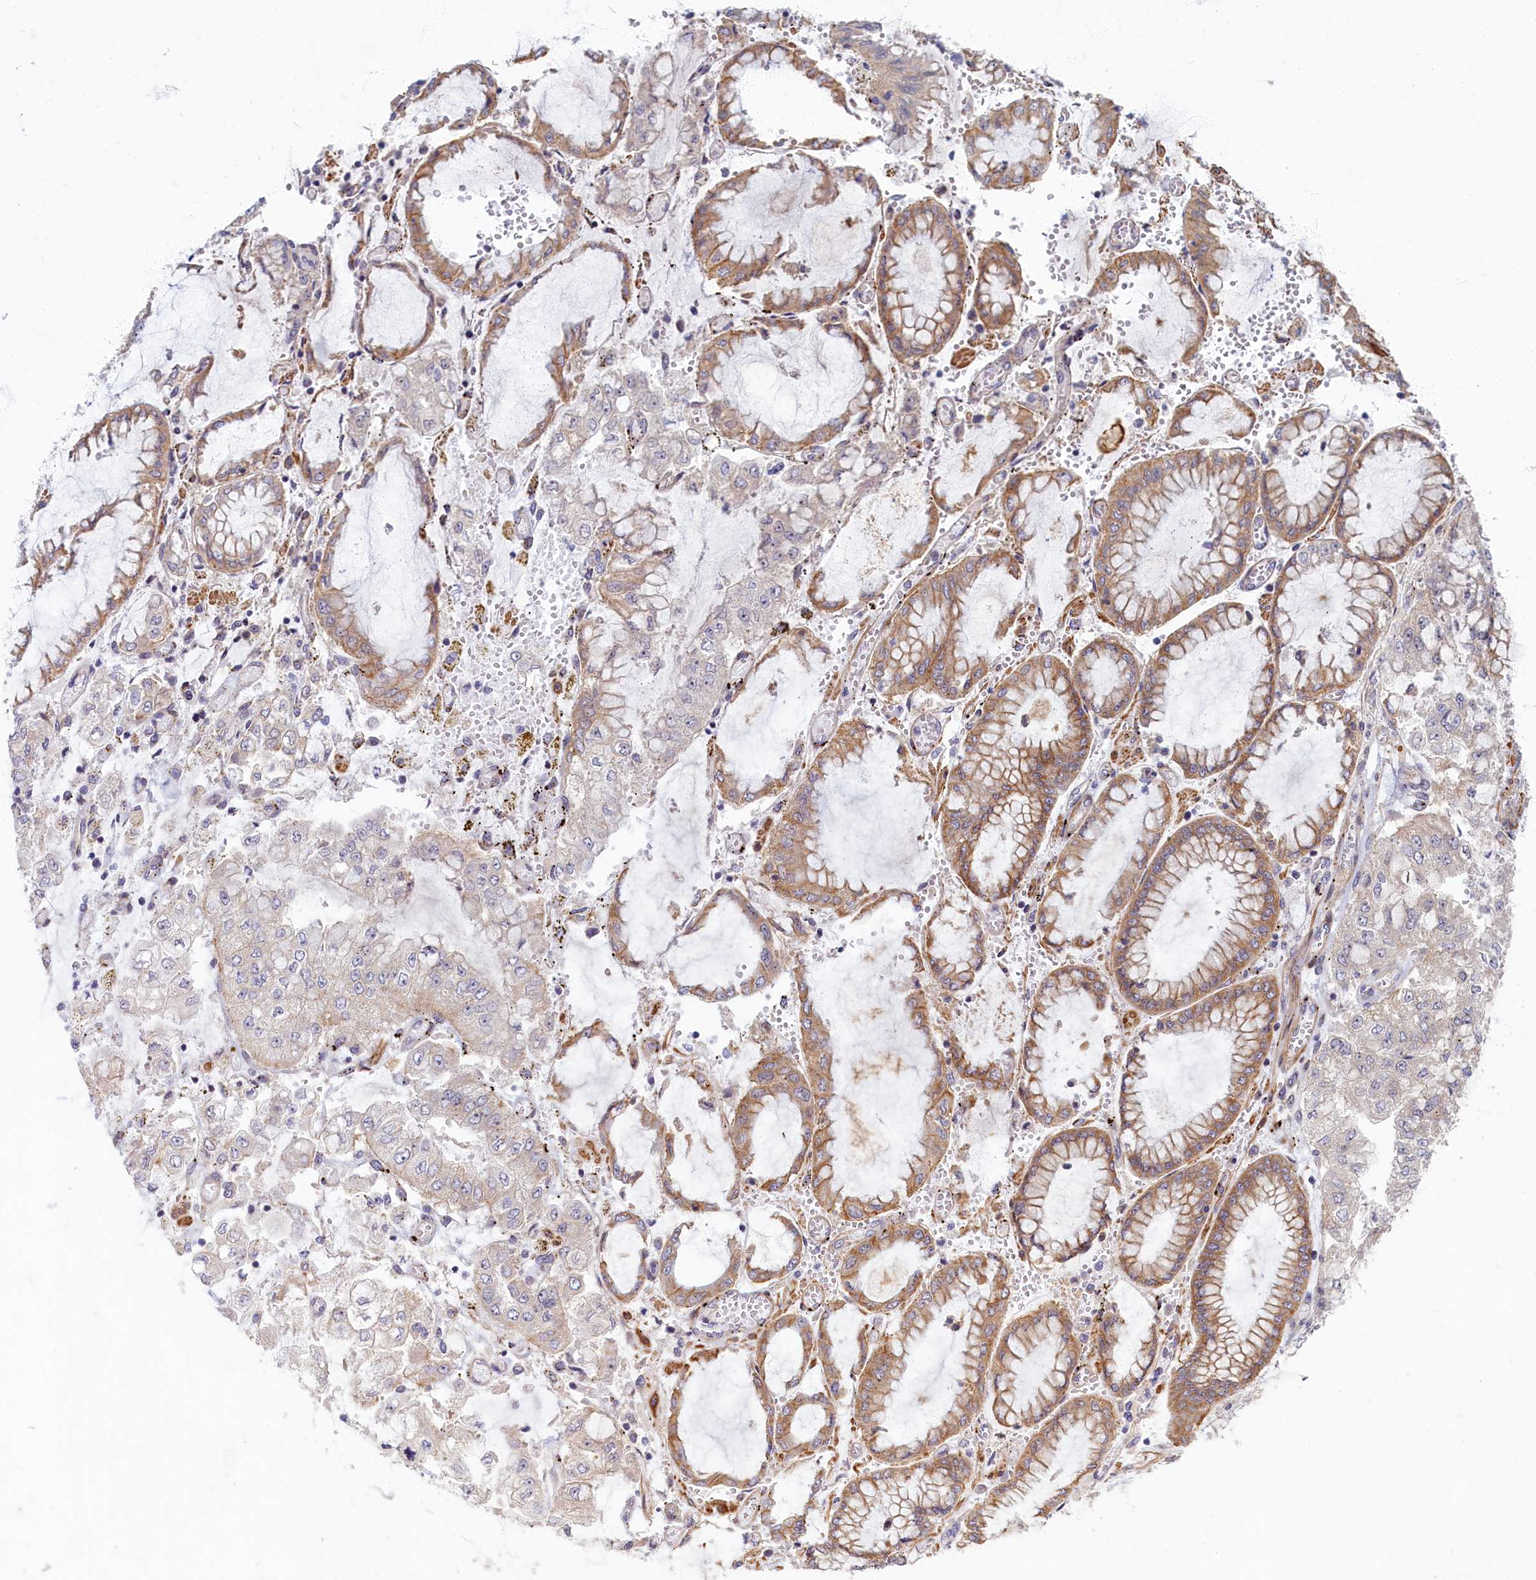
{"staining": {"intensity": "negative", "quantity": "none", "location": "none"}, "tissue": "stomach cancer", "cell_type": "Tumor cells", "image_type": "cancer", "snomed": [{"axis": "morphology", "description": "Adenocarcinoma, NOS"}, {"axis": "topography", "description": "Stomach"}], "caption": "Stomach cancer stained for a protein using immunohistochemistry reveals no expression tumor cells.", "gene": "TRPM4", "patient": {"sex": "male", "age": 76}}